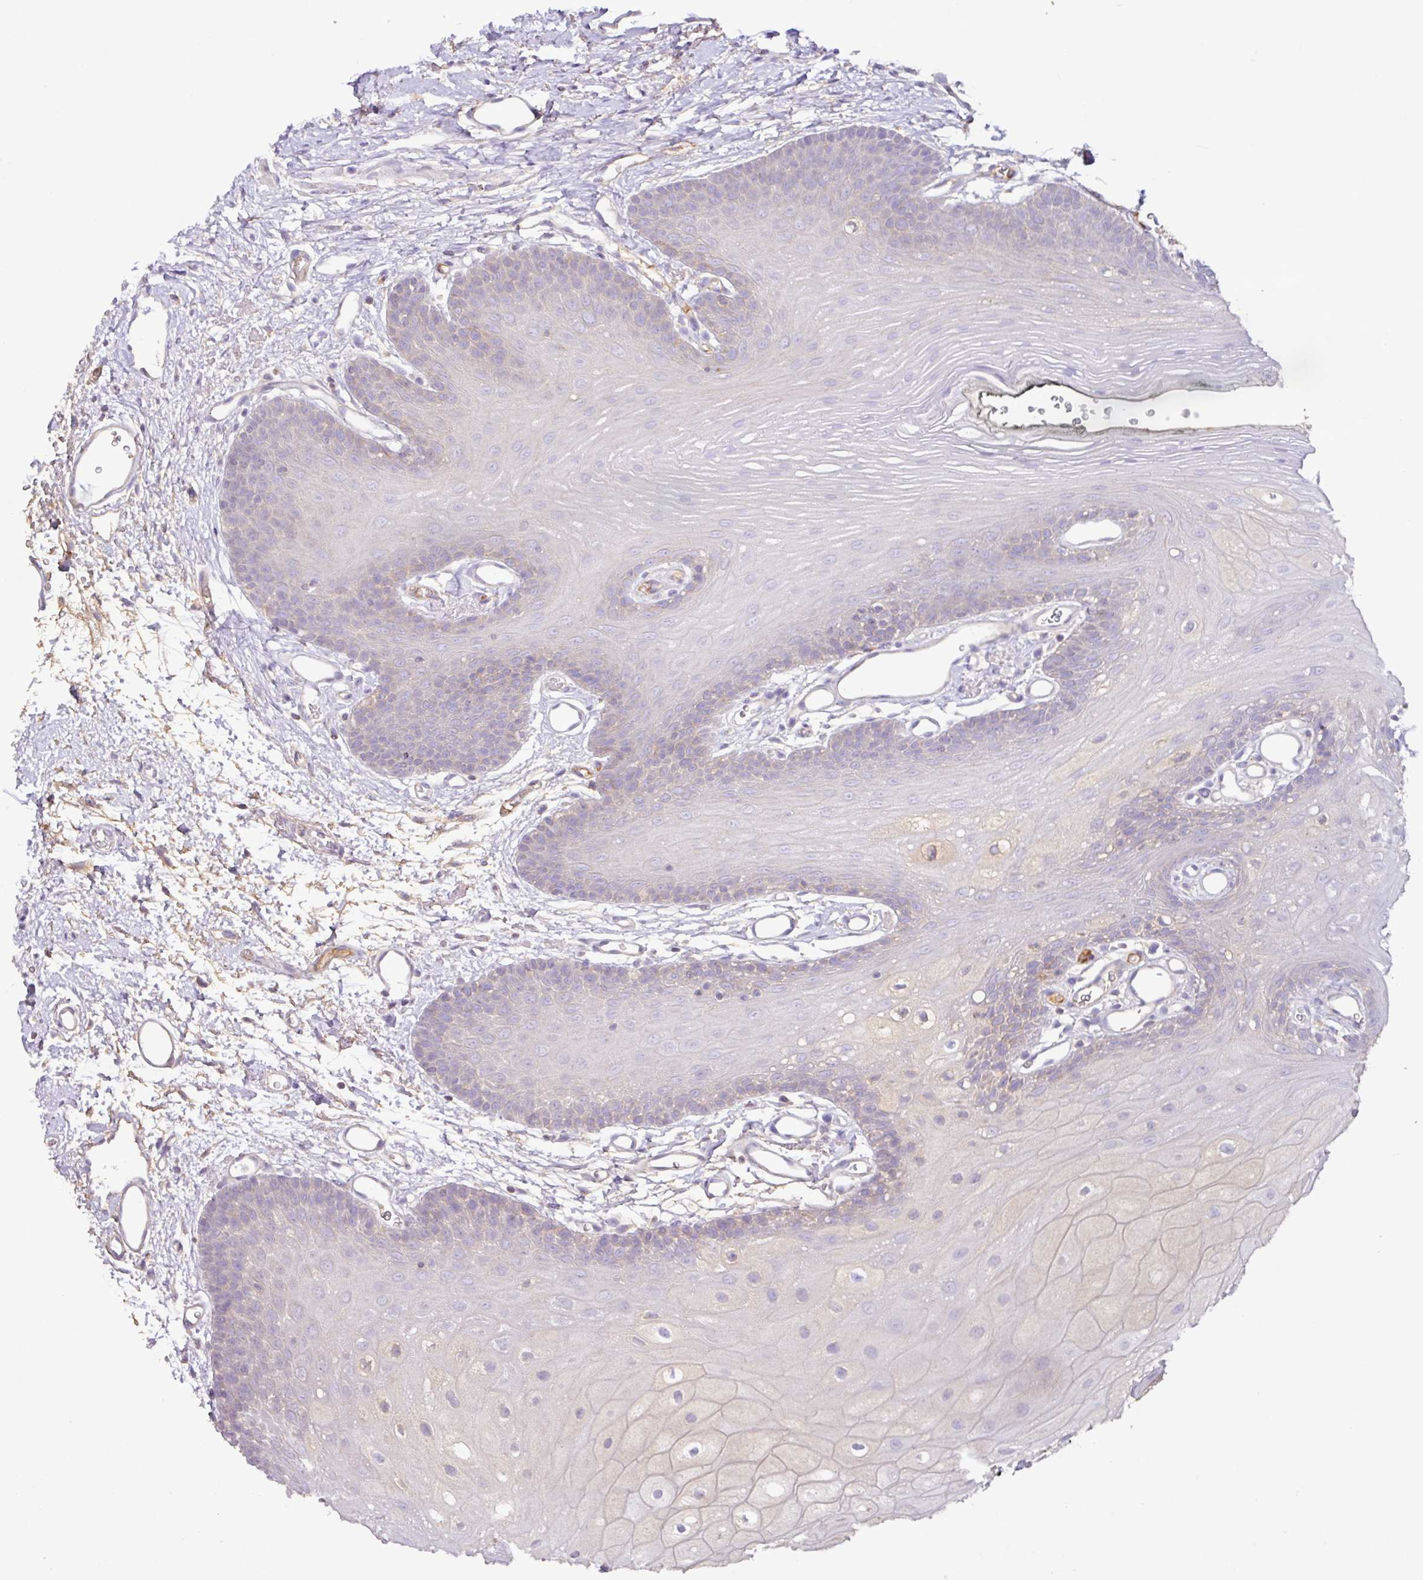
{"staining": {"intensity": "negative", "quantity": "none", "location": "none"}, "tissue": "oral mucosa", "cell_type": "Squamous epithelial cells", "image_type": "normal", "snomed": [{"axis": "morphology", "description": "Normal tissue, NOS"}, {"axis": "morphology", "description": "Squamous cell carcinoma, NOS"}, {"axis": "topography", "description": "Oral tissue"}, {"axis": "topography", "description": "Head-Neck"}], "caption": "This is an immunohistochemistry histopathology image of normal human oral mucosa. There is no positivity in squamous epithelial cells.", "gene": "AGR3", "patient": {"sex": "female", "age": 81}}